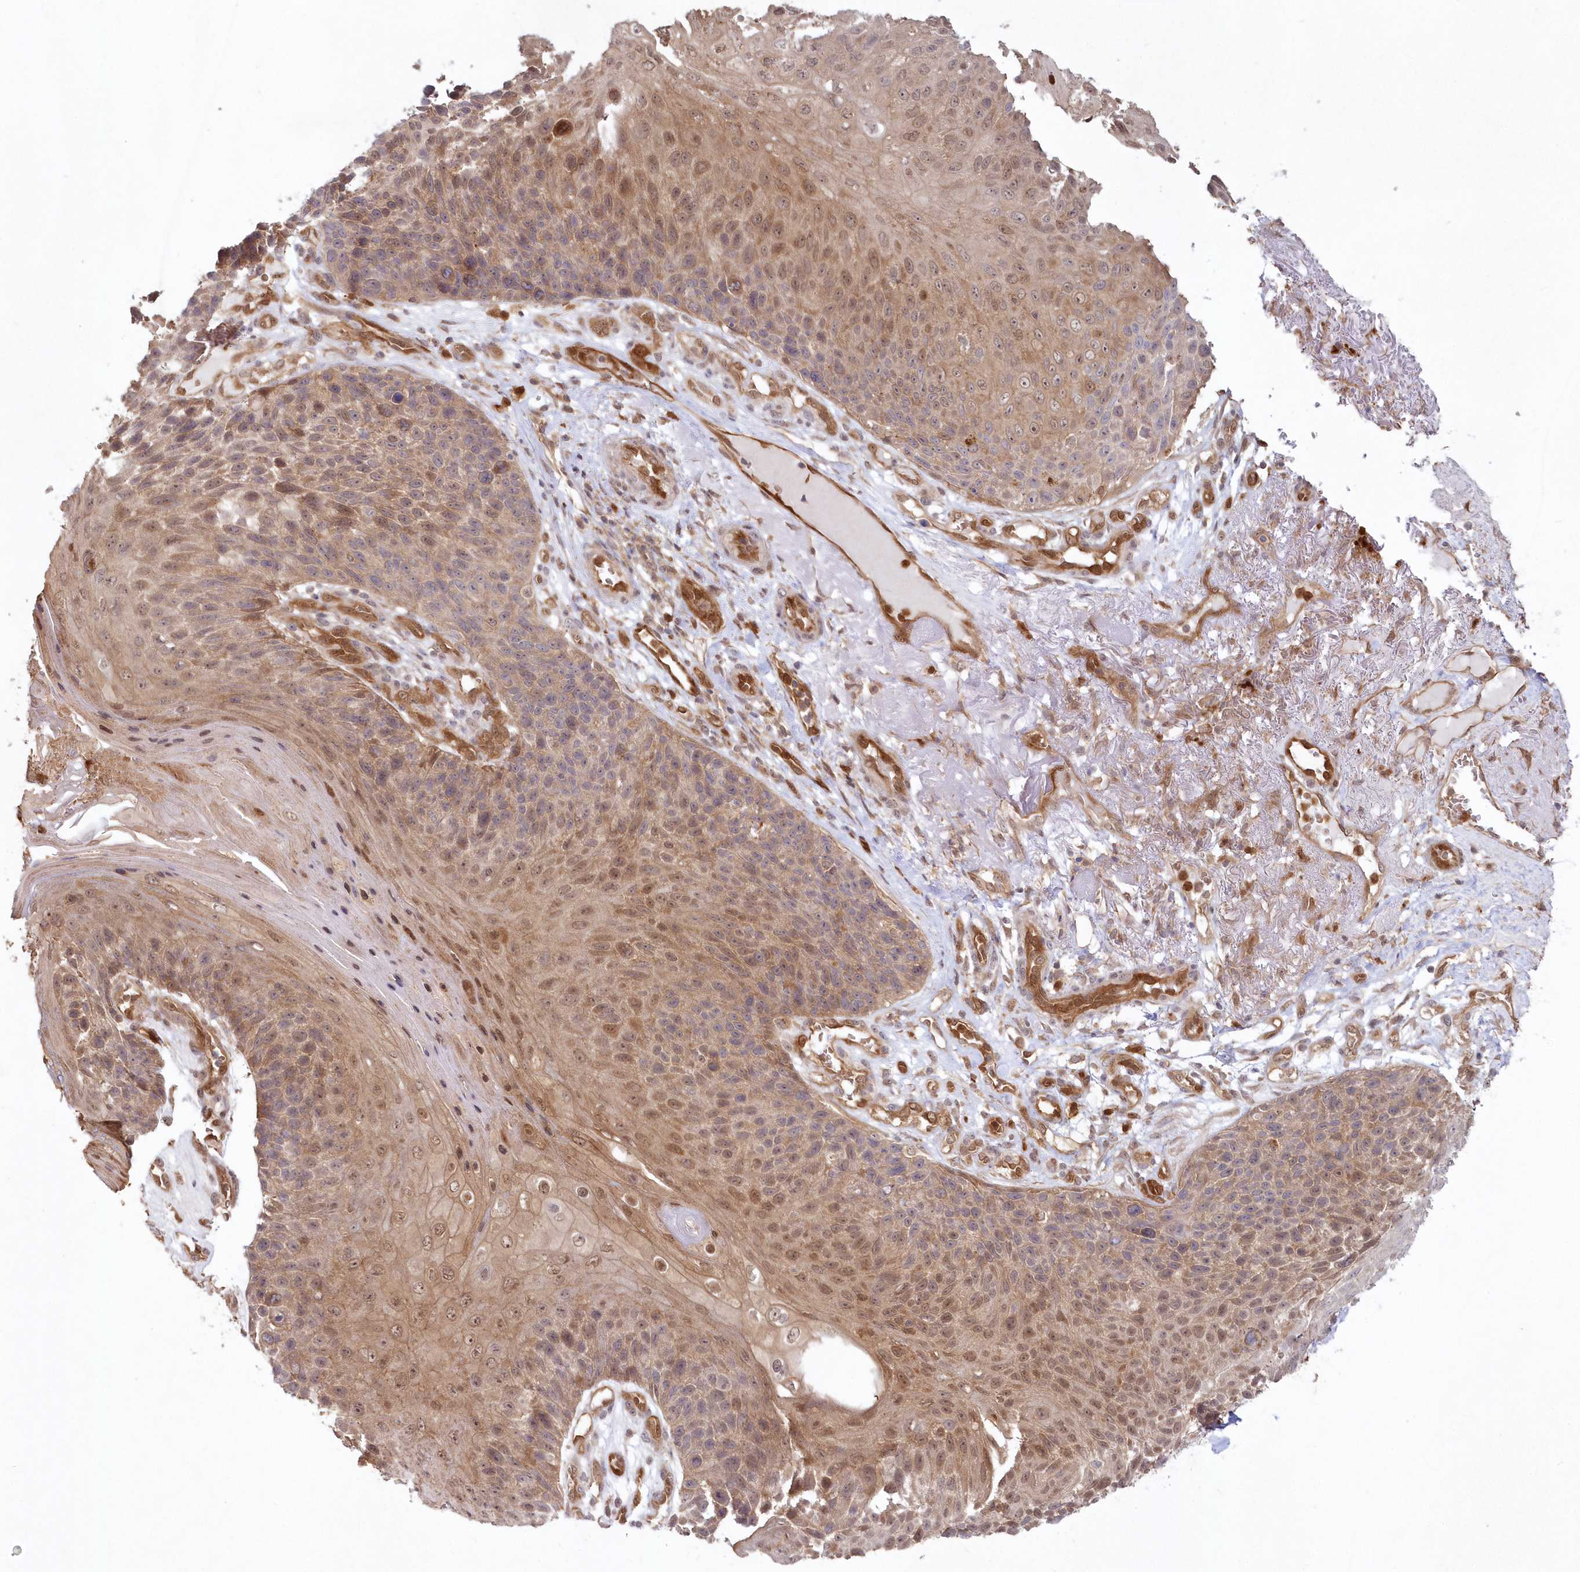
{"staining": {"intensity": "moderate", "quantity": "25%-75%", "location": "cytoplasmic/membranous,nuclear"}, "tissue": "skin cancer", "cell_type": "Tumor cells", "image_type": "cancer", "snomed": [{"axis": "morphology", "description": "Squamous cell carcinoma, NOS"}, {"axis": "topography", "description": "Skin"}], "caption": "Squamous cell carcinoma (skin) tissue demonstrates moderate cytoplasmic/membranous and nuclear staining in about 25%-75% of tumor cells, visualized by immunohistochemistry.", "gene": "GBE1", "patient": {"sex": "female", "age": 88}}